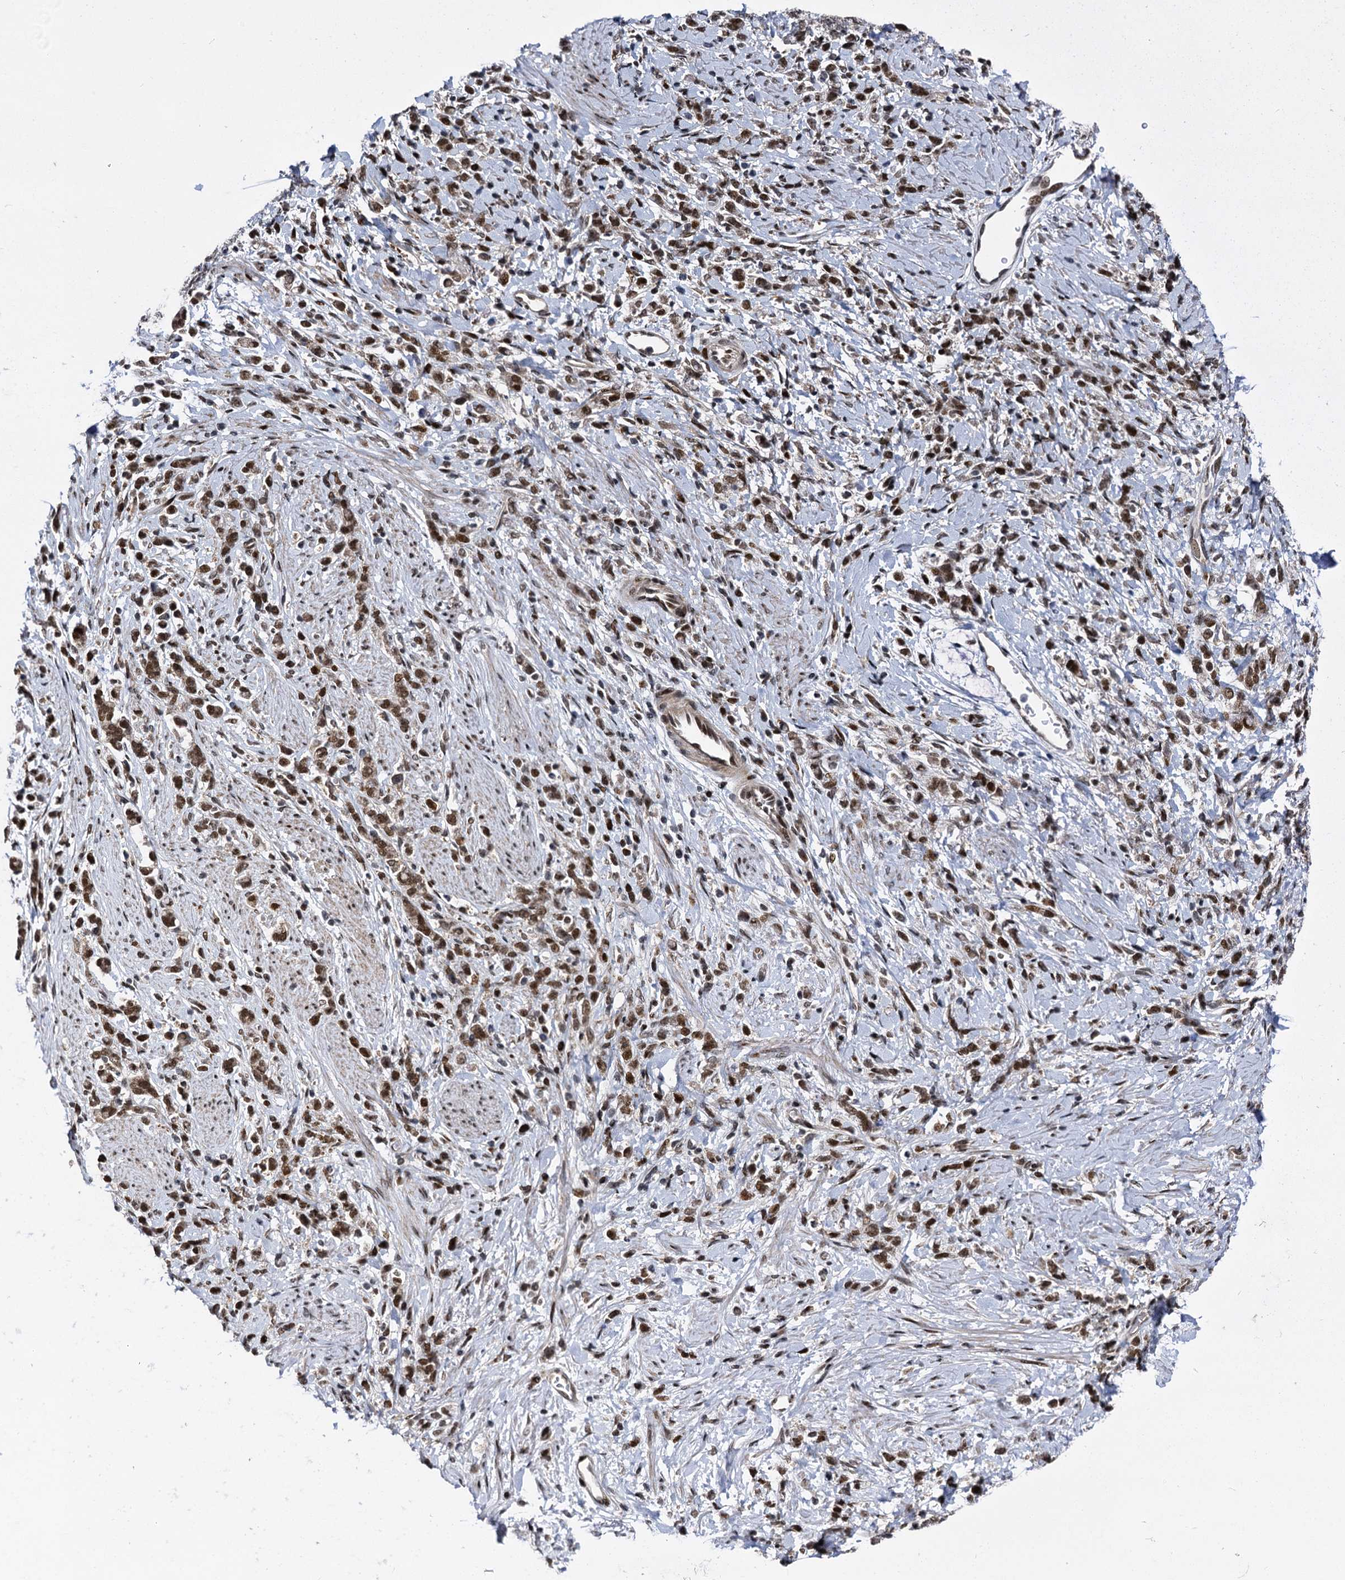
{"staining": {"intensity": "moderate", "quantity": ">75%", "location": "nuclear"}, "tissue": "stomach cancer", "cell_type": "Tumor cells", "image_type": "cancer", "snomed": [{"axis": "morphology", "description": "Adenocarcinoma, NOS"}, {"axis": "topography", "description": "Stomach"}], "caption": "An immunohistochemistry (IHC) micrograph of neoplastic tissue is shown. Protein staining in brown labels moderate nuclear positivity in stomach cancer (adenocarcinoma) within tumor cells. The protein of interest is stained brown, and the nuclei are stained in blue (DAB (3,3'-diaminobenzidine) IHC with brightfield microscopy, high magnification).", "gene": "RUFY2", "patient": {"sex": "female", "age": 60}}